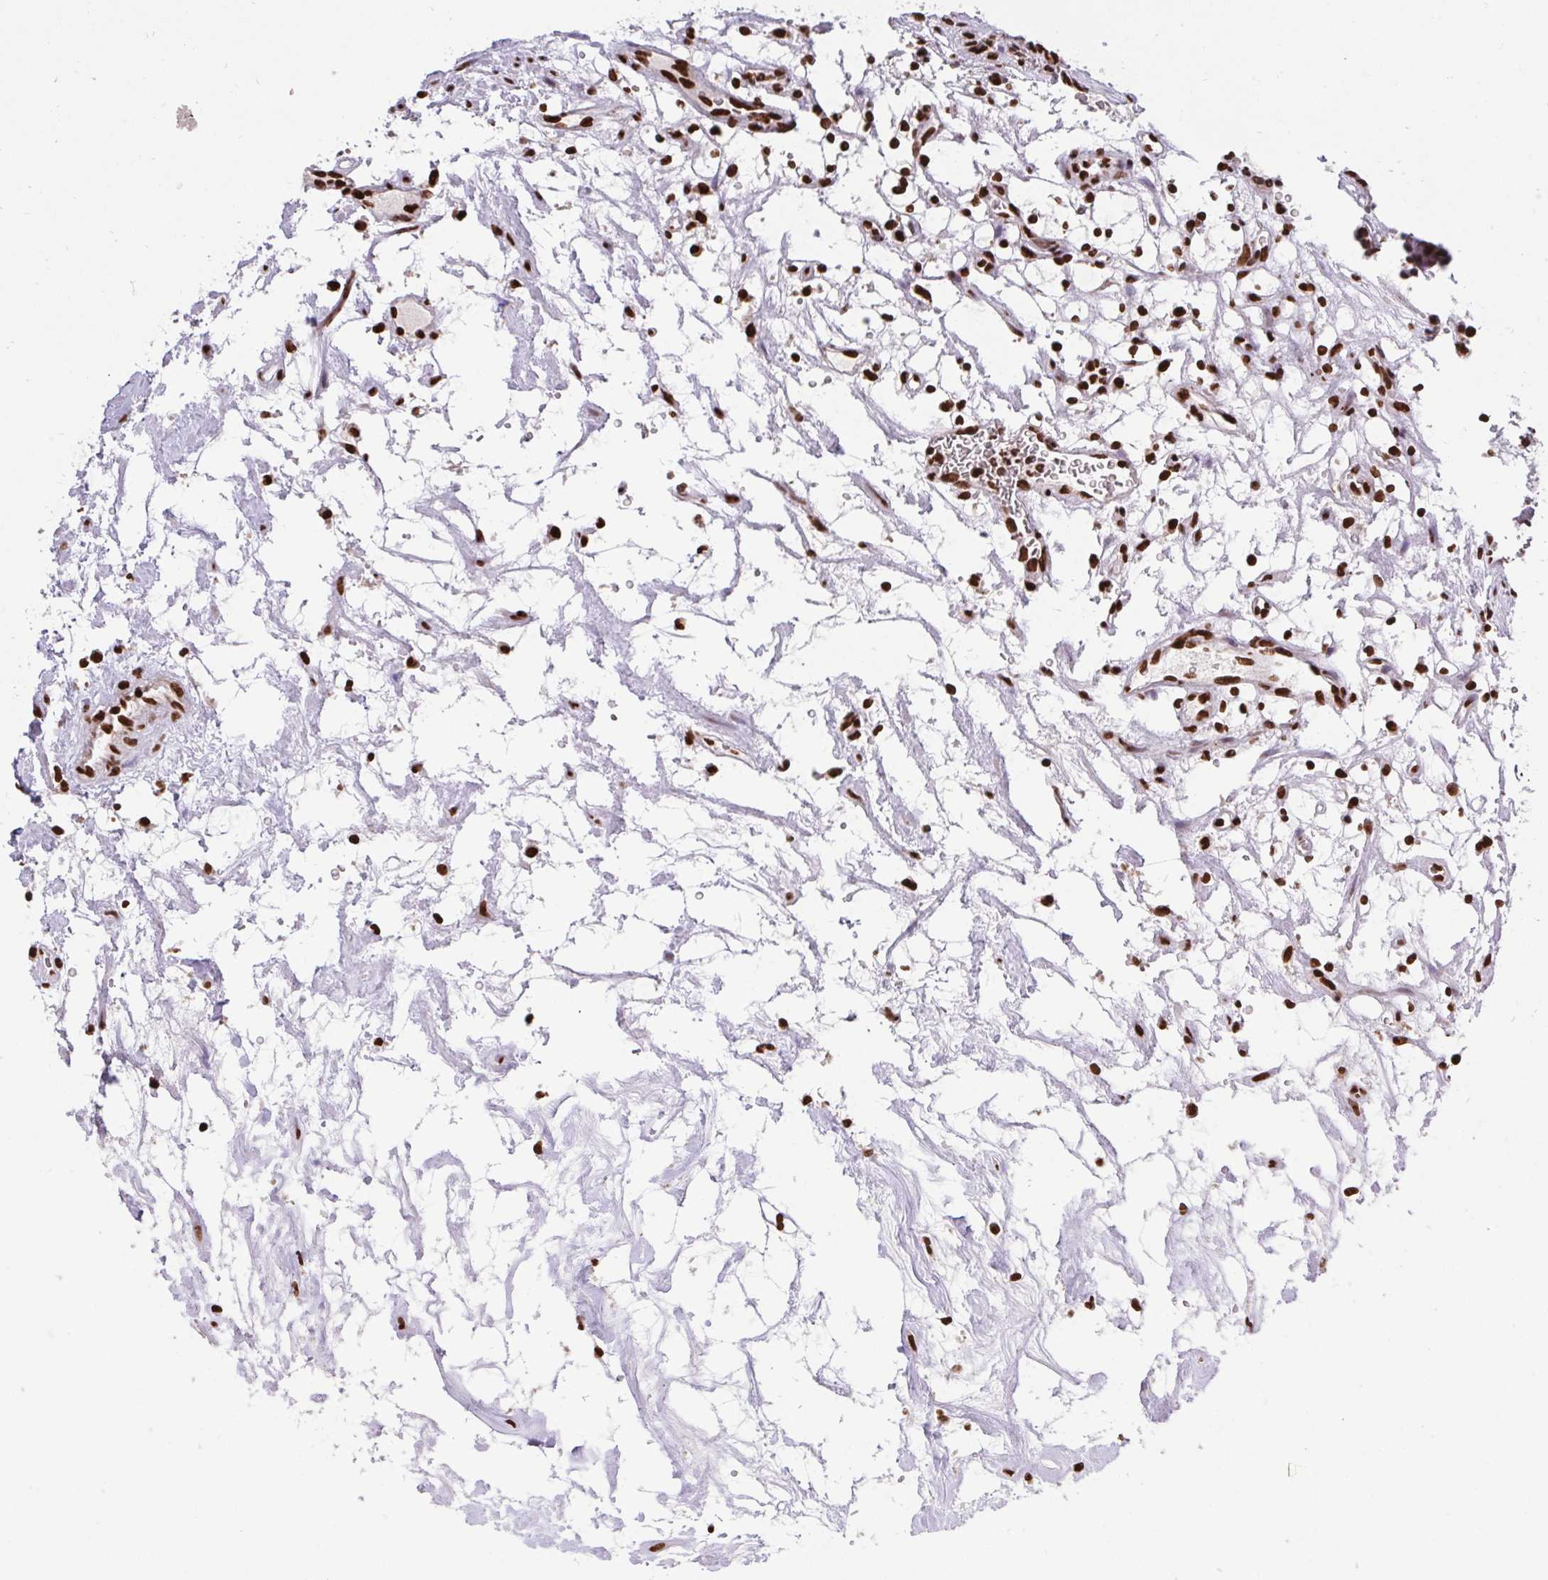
{"staining": {"intensity": "strong", "quantity": ">75%", "location": "nuclear"}, "tissue": "renal cancer", "cell_type": "Tumor cells", "image_type": "cancer", "snomed": [{"axis": "morphology", "description": "Adenocarcinoma, NOS"}, {"axis": "topography", "description": "Kidney"}], "caption": "Protein staining of renal cancer (adenocarcinoma) tissue demonstrates strong nuclear staining in approximately >75% of tumor cells.", "gene": "HNRNPL", "patient": {"sex": "female", "age": 69}}